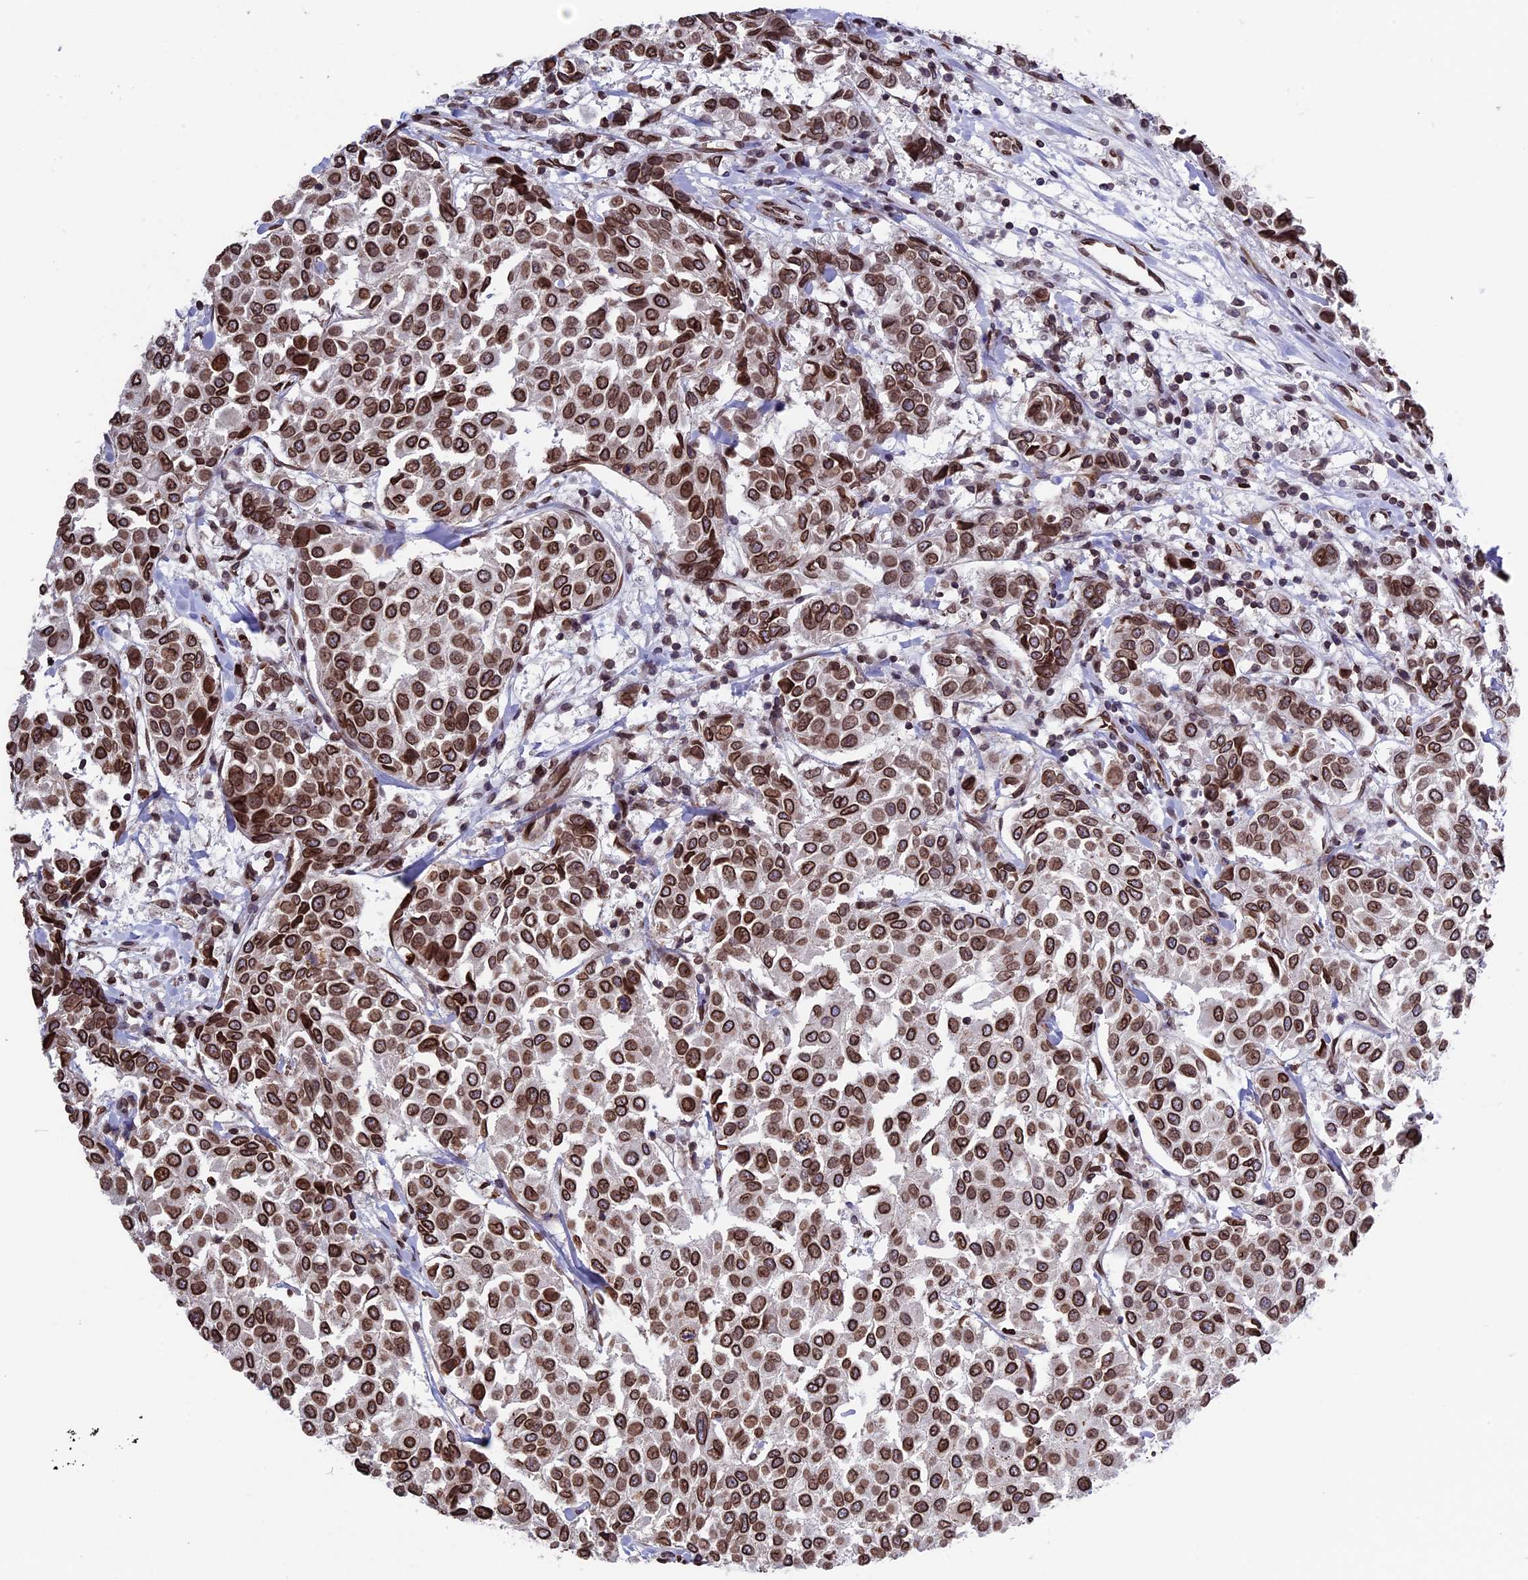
{"staining": {"intensity": "strong", "quantity": ">75%", "location": "cytoplasmic/membranous,nuclear"}, "tissue": "breast cancer", "cell_type": "Tumor cells", "image_type": "cancer", "snomed": [{"axis": "morphology", "description": "Duct carcinoma"}, {"axis": "topography", "description": "Breast"}], "caption": "IHC staining of breast cancer (infiltrating ductal carcinoma), which demonstrates high levels of strong cytoplasmic/membranous and nuclear positivity in approximately >75% of tumor cells indicating strong cytoplasmic/membranous and nuclear protein positivity. The staining was performed using DAB (brown) for protein detection and nuclei were counterstained in hematoxylin (blue).", "gene": "PTCHD4", "patient": {"sex": "female", "age": 55}}